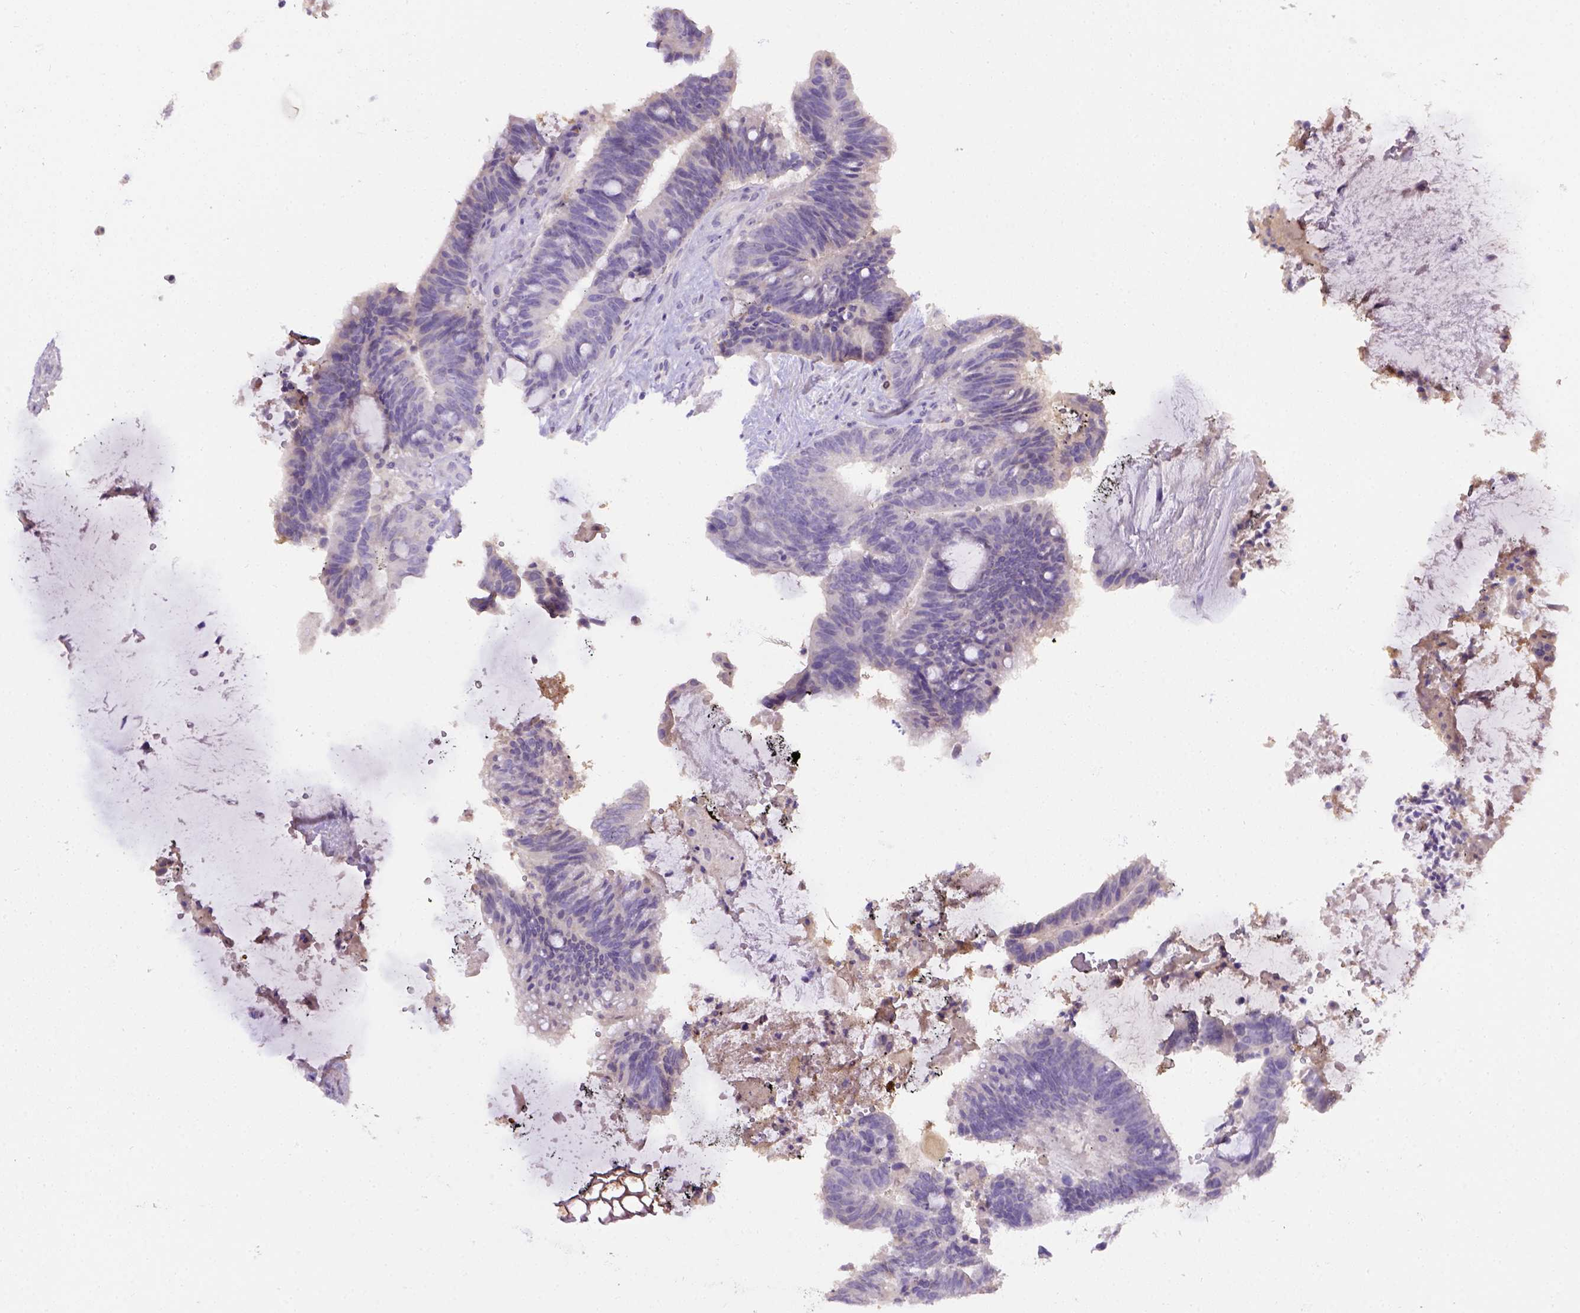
{"staining": {"intensity": "negative", "quantity": "none", "location": "none"}, "tissue": "colorectal cancer", "cell_type": "Tumor cells", "image_type": "cancer", "snomed": [{"axis": "morphology", "description": "Adenocarcinoma, NOS"}, {"axis": "topography", "description": "Colon"}], "caption": "Immunohistochemical staining of human colorectal cancer (adenocarcinoma) displays no significant staining in tumor cells. (Brightfield microscopy of DAB immunohistochemistry (IHC) at high magnification).", "gene": "B3GAT1", "patient": {"sex": "female", "age": 43}}